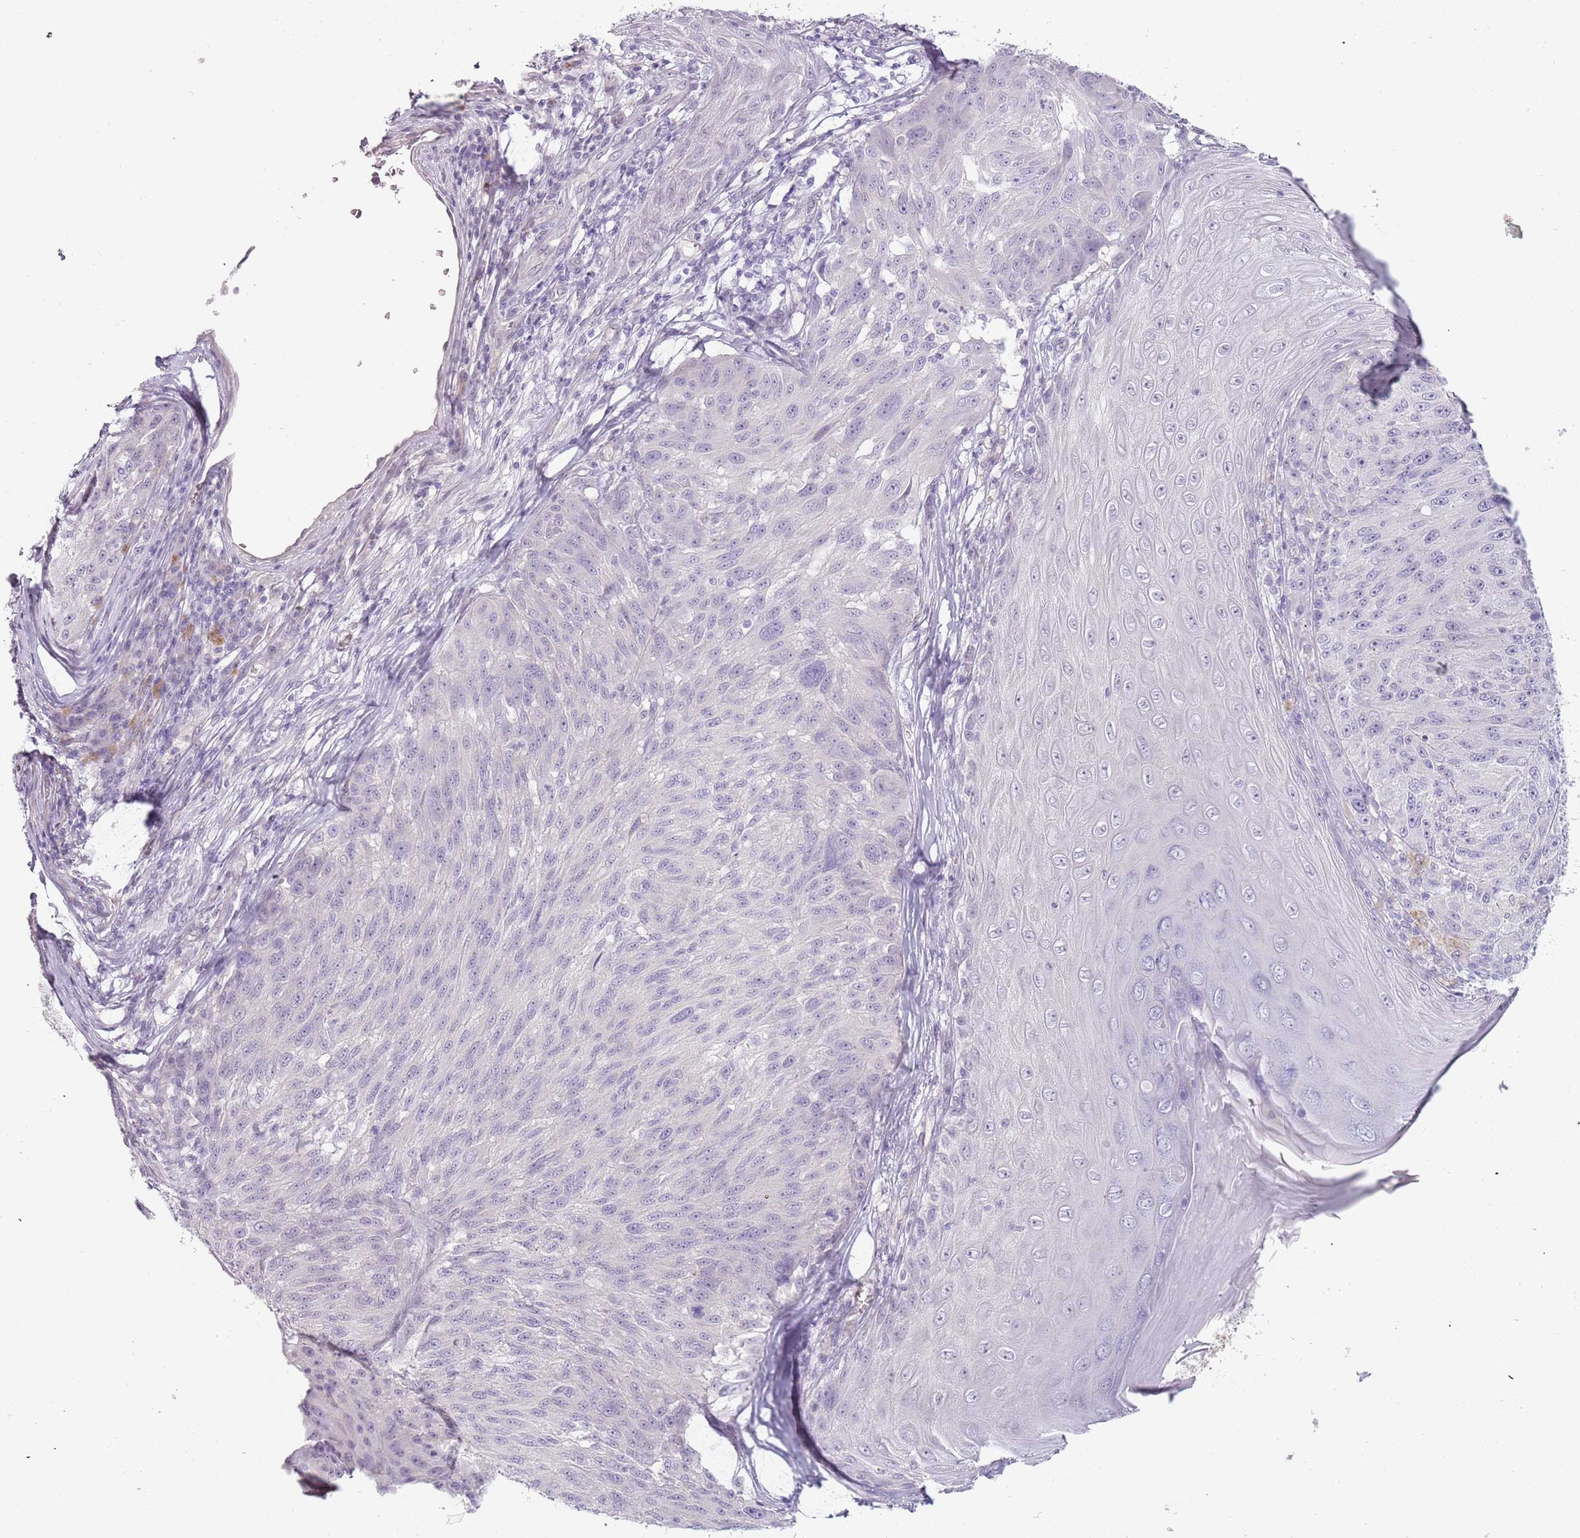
{"staining": {"intensity": "negative", "quantity": "none", "location": "none"}, "tissue": "melanoma", "cell_type": "Tumor cells", "image_type": "cancer", "snomed": [{"axis": "morphology", "description": "Malignant melanoma, NOS"}, {"axis": "topography", "description": "Skin"}], "caption": "Immunohistochemistry (IHC) image of neoplastic tissue: melanoma stained with DAB displays no significant protein expression in tumor cells.", "gene": "RFX2", "patient": {"sex": "male", "age": 53}}